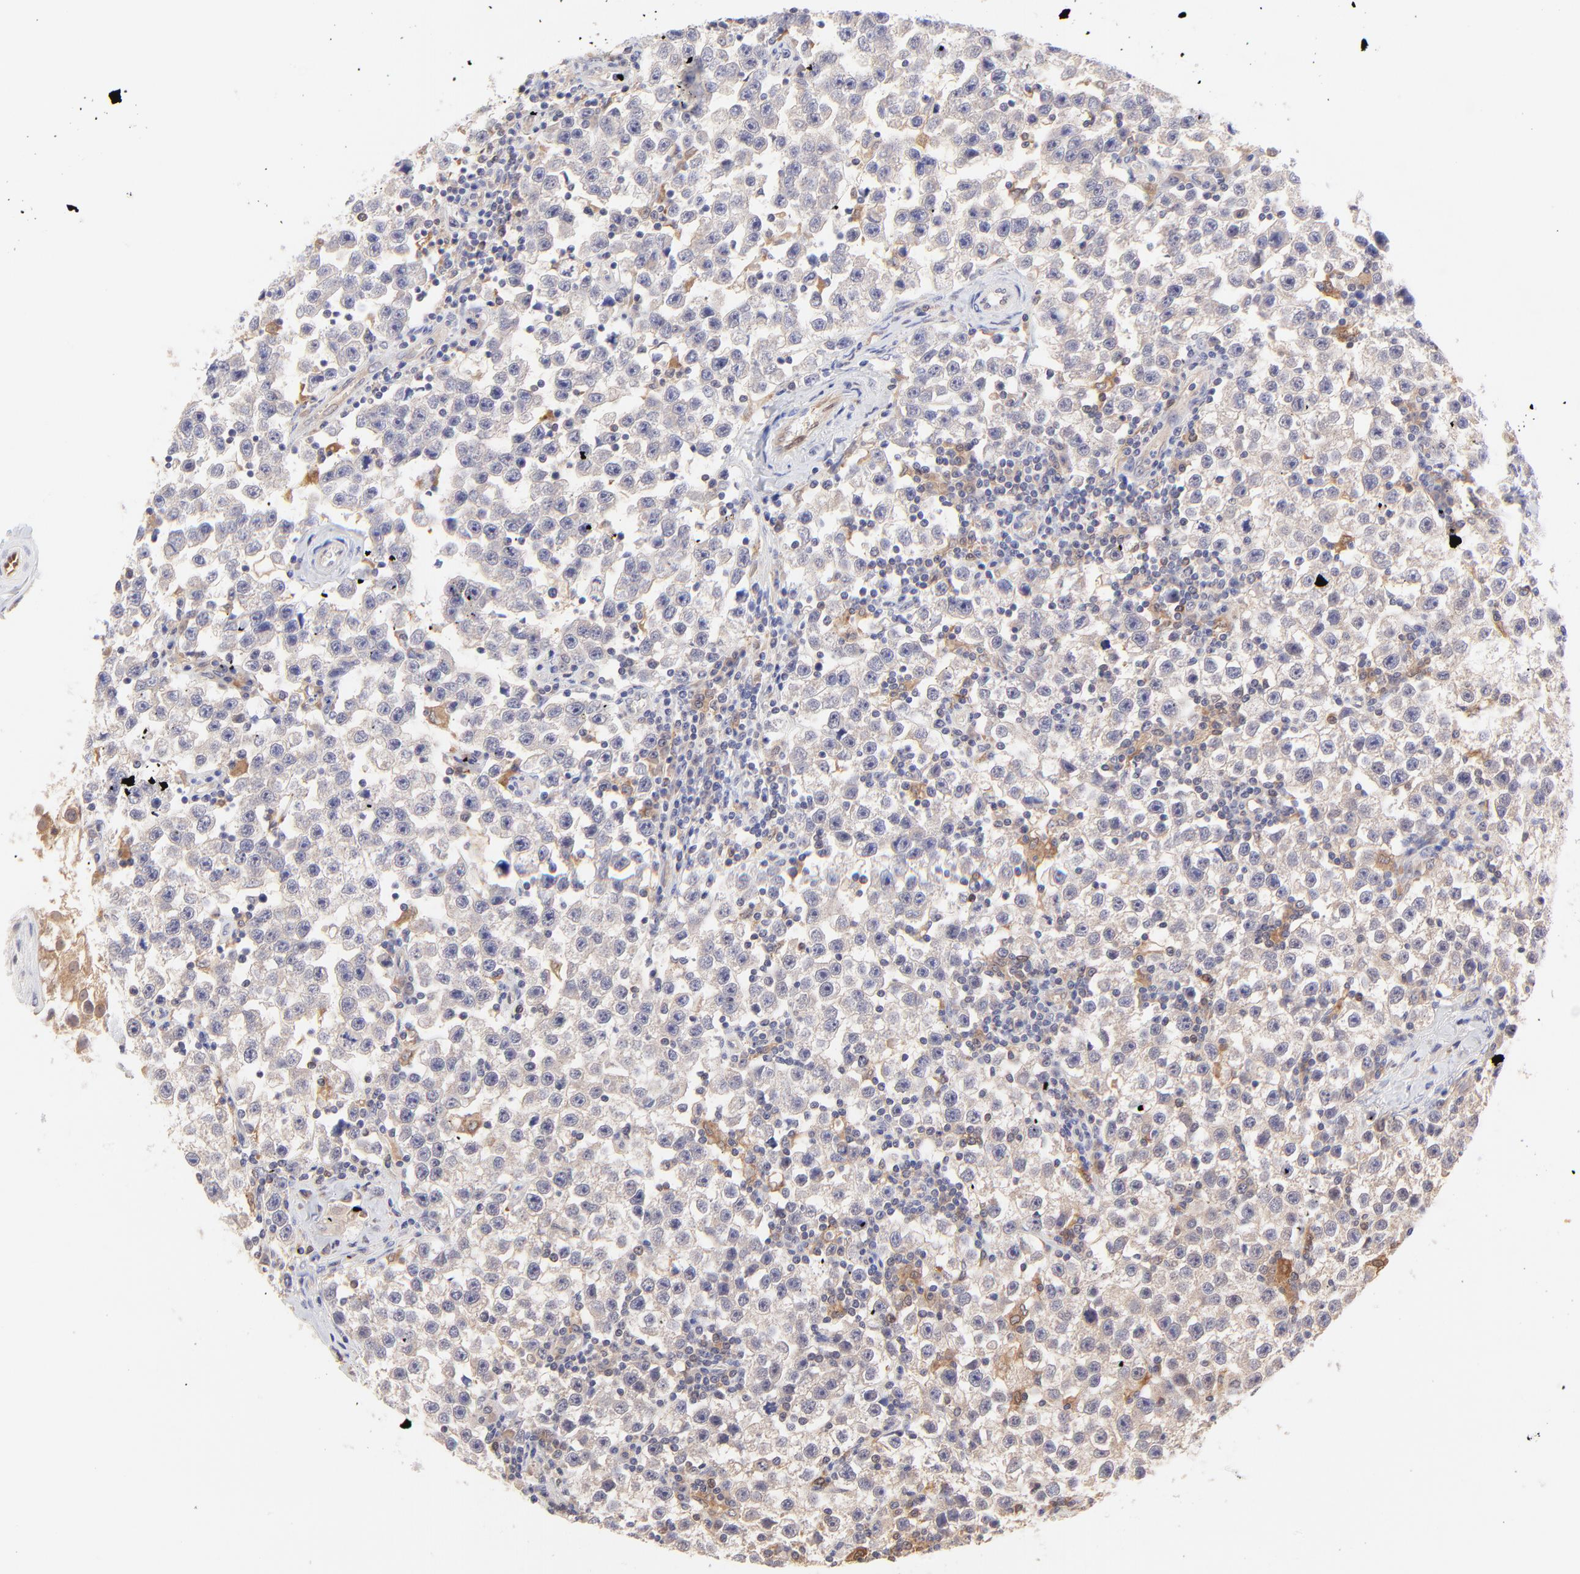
{"staining": {"intensity": "weak", "quantity": ">75%", "location": "cytoplasmic/membranous"}, "tissue": "testis cancer", "cell_type": "Tumor cells", "image_type": "cancer", "snomed": [{"axis": "morphology", "description": "Seminoma, NOS"}, {"axis": "topography", "description": "Testis"}], "caption": "Testis cancer (seminoma) tissue exhibits weak cytoplasmic/membranous positivity in approximately >75% of tumor cells, visualized by immunohistochemistry.", "gene": "HYAL1", "patient": {"sex": "male", "age": 32}}